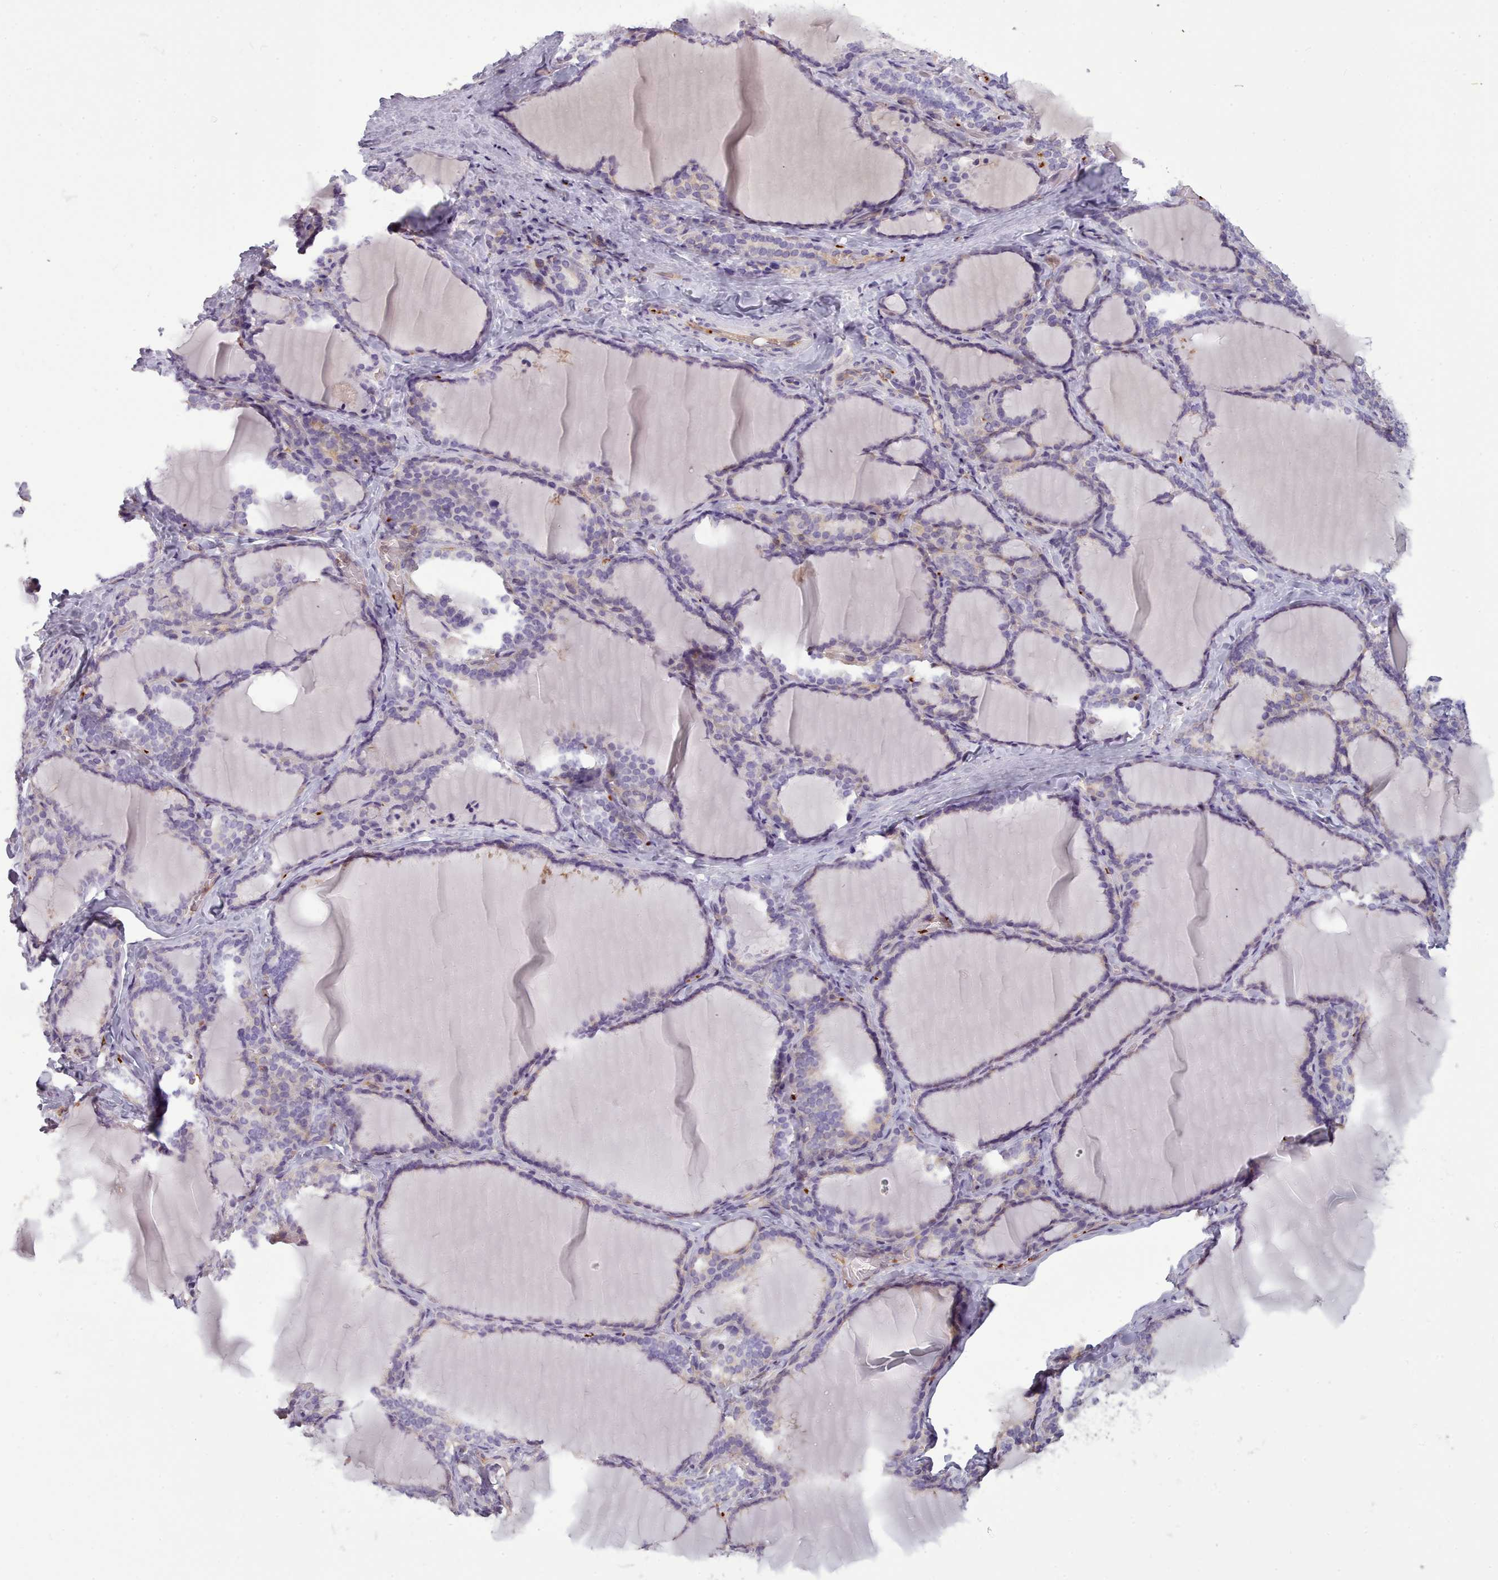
{"staining": {"intensity": "weak", "quantity": "25%-75%", "location": "cytoplasmic/membranous"}, "tissue": "thyroid gland", "cell_type": "Glandular cells", "image_type": "normal", "snomed": [{"axis": "morphology", "description": "Normal tissue, NOS"}, {"axis": "topography", "description": "Thyroid gland"}], "caption": "A micrograph showing weak cytoplasmic/membranous positivity in about 25%-75% of glandular cells in benign thyroid gland, as visualized by brown immunohistochemical staining.", "gene": "NDST2", "patient": {"sex": "female", "age": 31}}